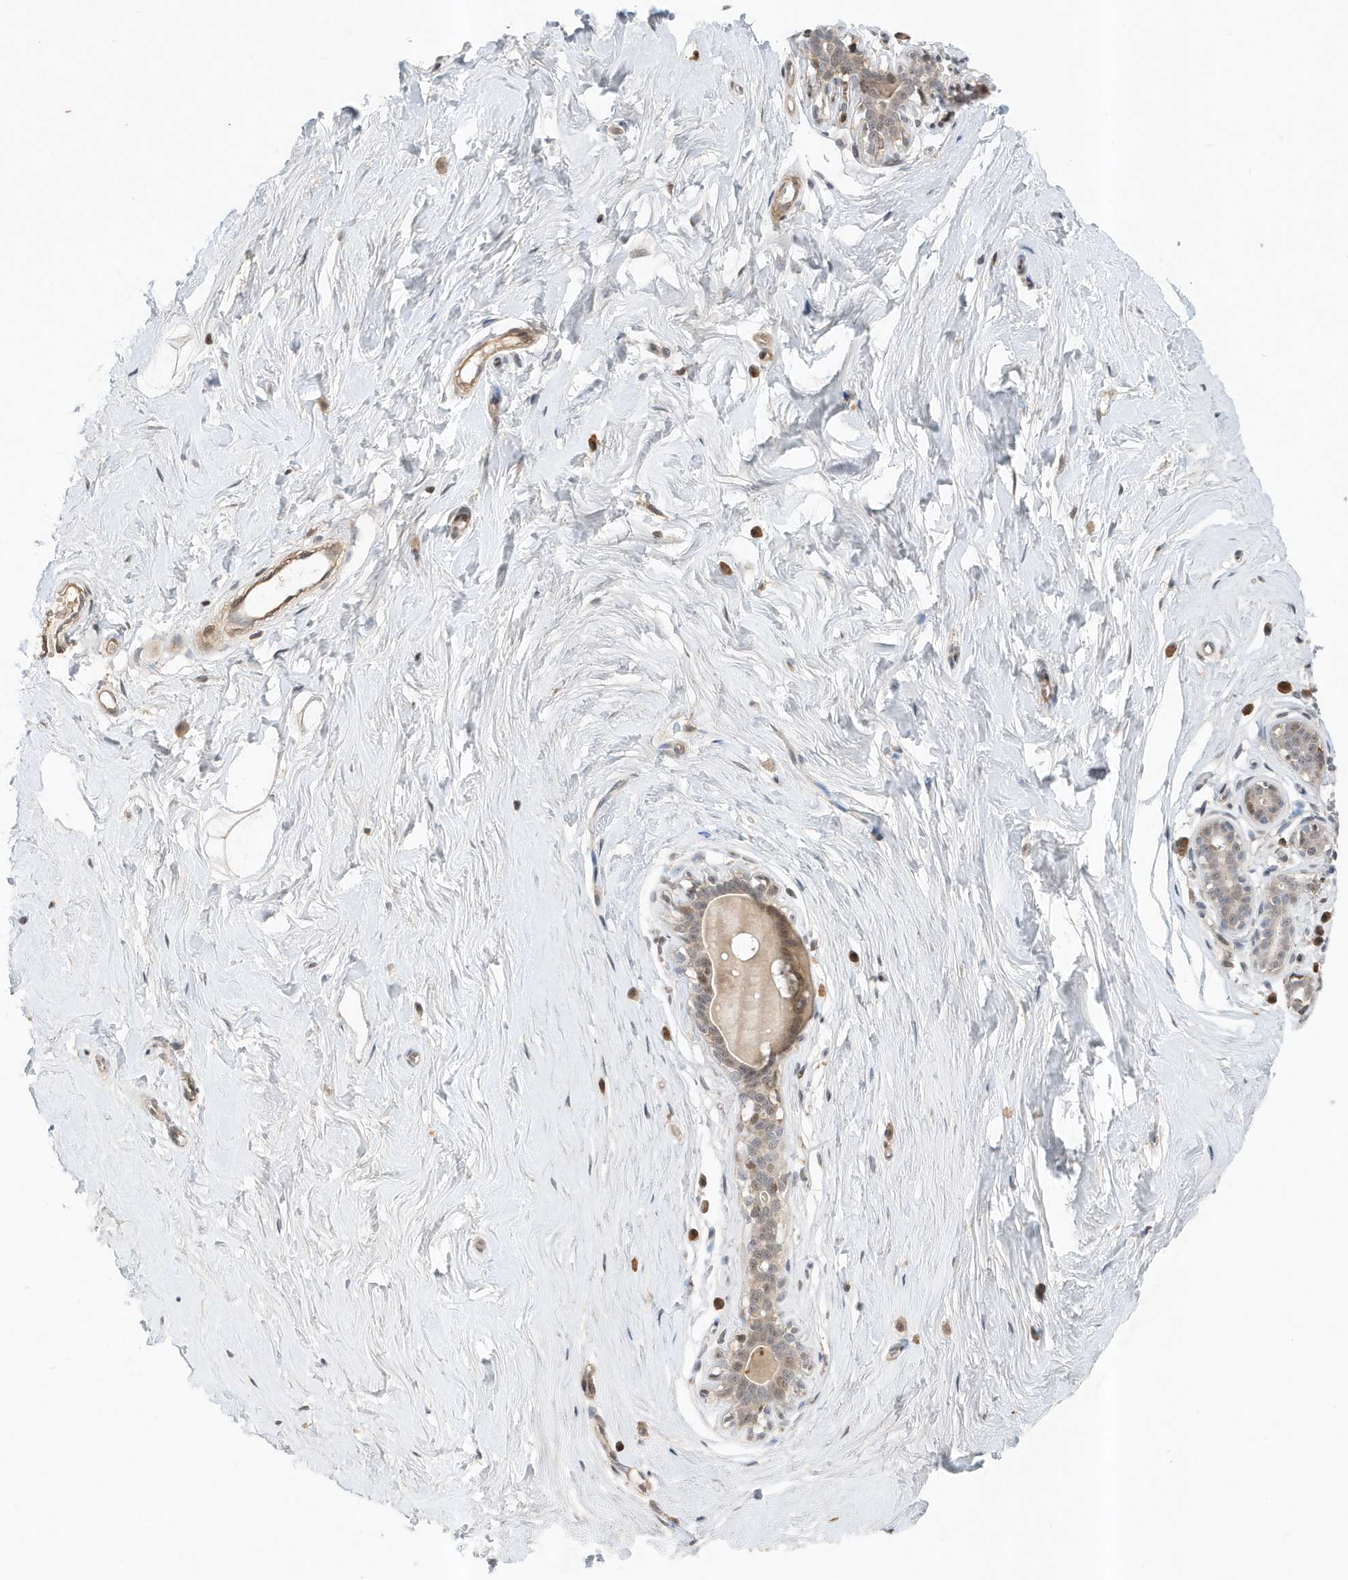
{"staining": {"intensity": "moderate", "quantity": ">75%", "location": "cytoplasmic/membranous"}, "tissue": "breast", "cell_type": "Adipocytes", "image_type": "normal", "snomed": [{"axis": "morphology", "description": "Normal tissue, NOS"}, {"axis": "morphology", "description": "Adenoma, NOS"}, {"axis": "topography", "description": "Breast"}], "caption": "Immunohistochemistry micrograph of benign breast: human breast stained using IHC exhibits medium levels of moderate protein expression localized specifically in the cytoplasmic/membranous of adipocytes, appearing as a cytoplasmic/membranous brown color.", "gene": "MAST3", "patient": {"sex": "female", "age": 23}}